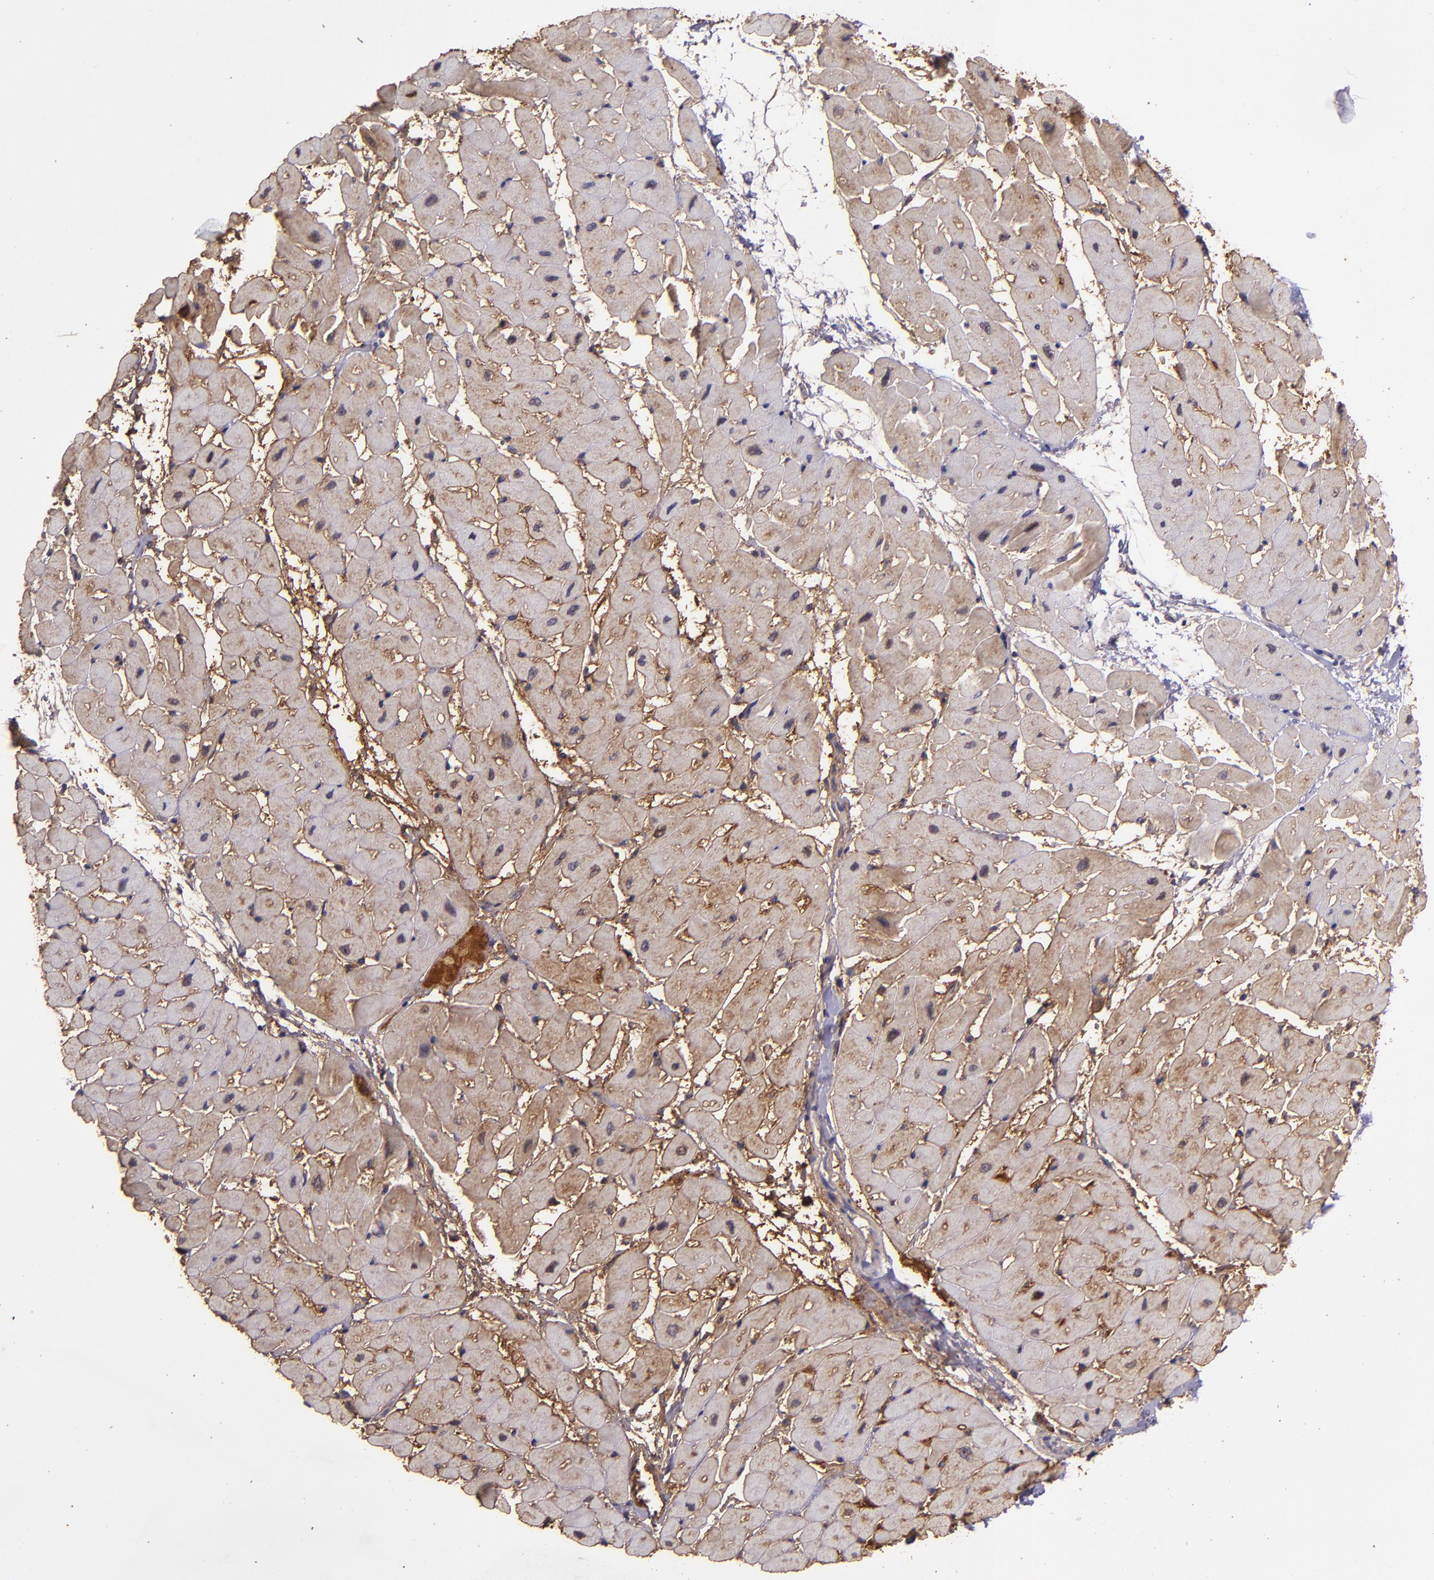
{"staining": {"intensity": "weak", "quantity": "25%-75%", "location": "cytoplasmic/membranous"}, "tissue": "heart muscle", "cell_type": "Cardiomyocytes", "image_type": "normal", "snomed": [{"axis": "morphology", "description": "Normal tissue, NOS"}, {"axis": "topography", "description": "Heart"}], "caption": "Protein expression analysis of benign human heart muscle reveals weak cytoplasmic/membranous staining in approximately 25%-75% of cardiomyocytes.", "gene": "PAPPA", "patient": {"sex": "male", "age": 45}}